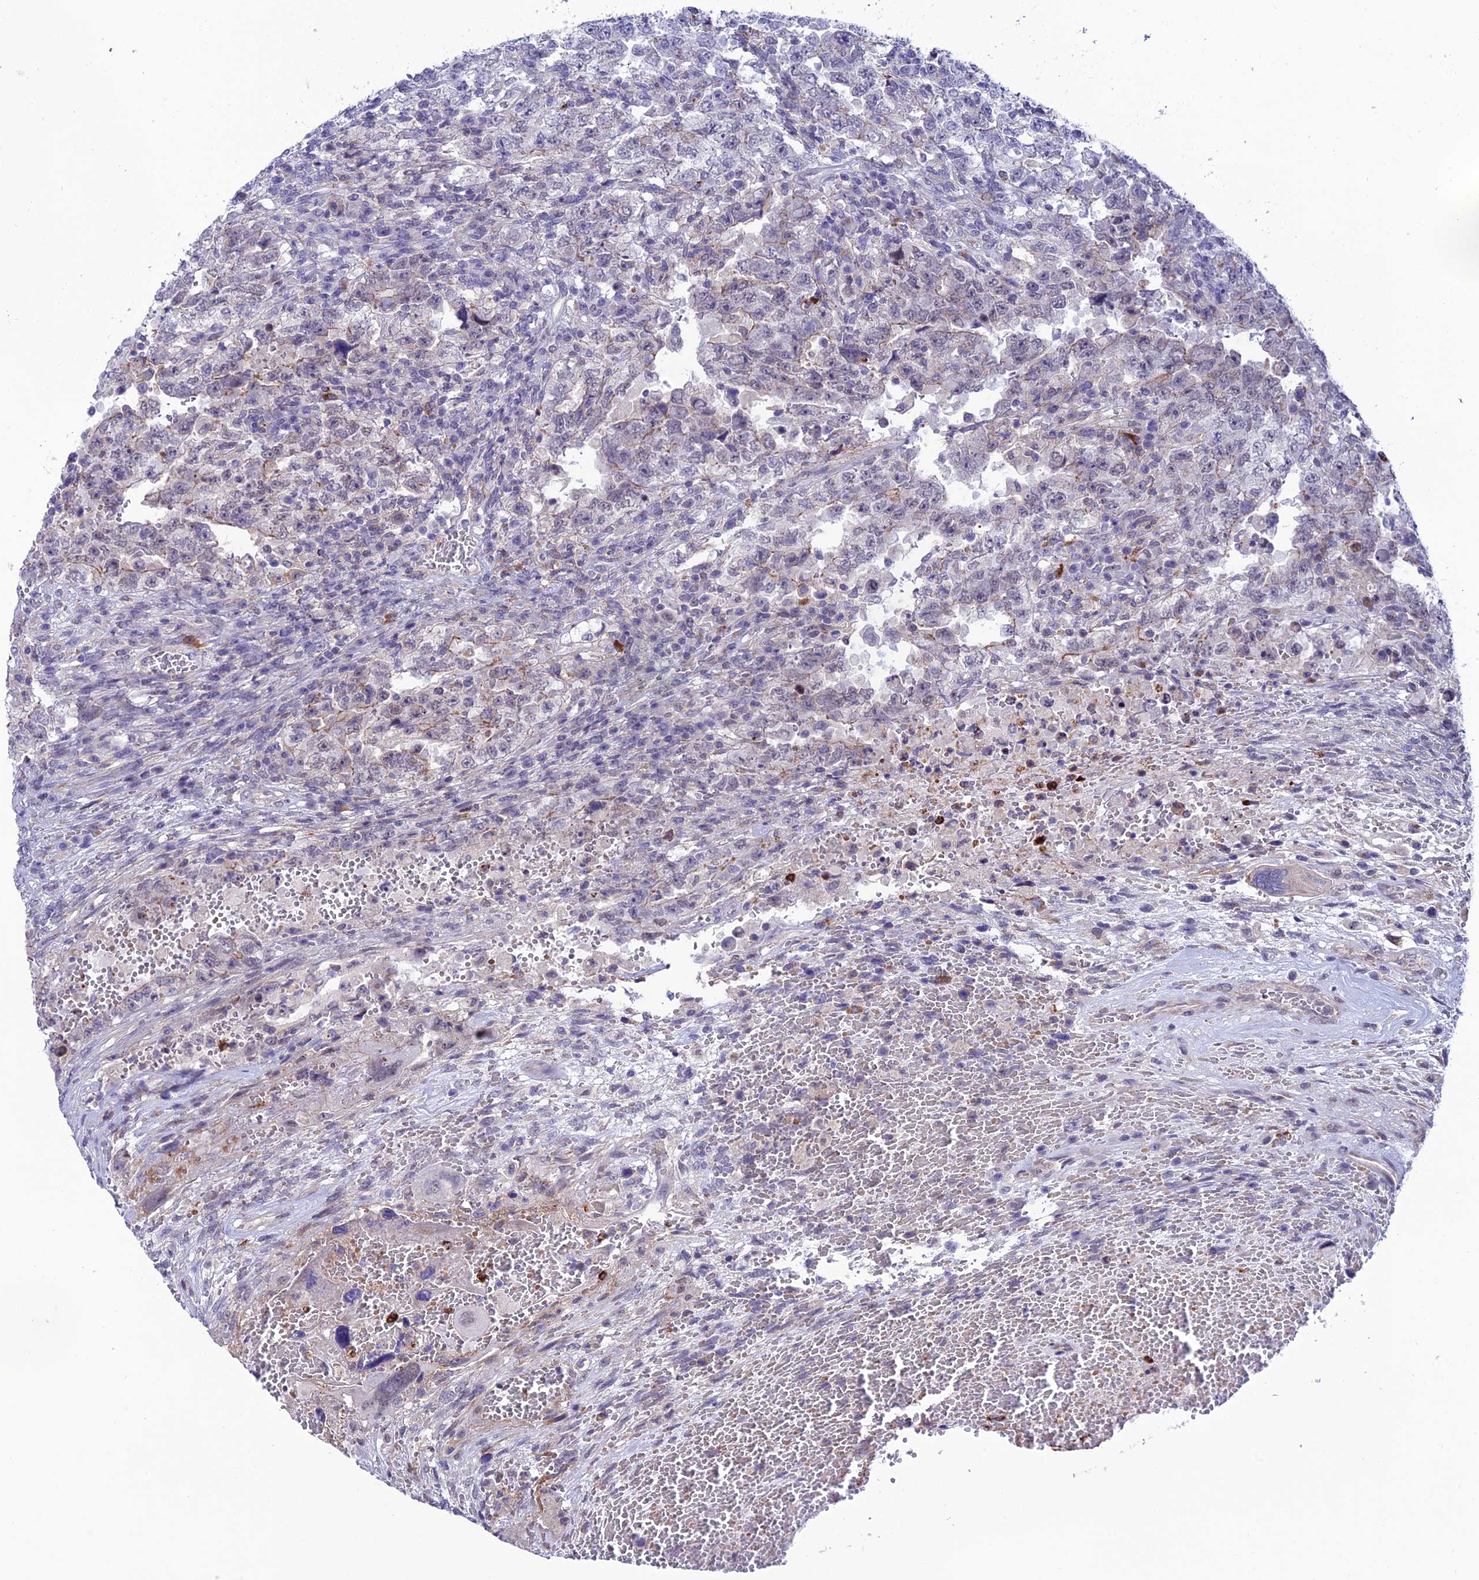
{"staining": {"intensity": "weak", "quantity": "<25%", "location": "cytoplasmic/membranous"}, "tissue": "testis cancer", "cell_type": "Tumor cells", "image_type": "cancer", "snomed": [{"axis": "morphology", "description": "Carcinoma, Embryonal, NOS"}, {"axis": "topography", "description": "Testis"}], "caption": "This photomicrograph is of testis cancer stained with immunohistochemistry (IHC) to label a protein in brown with the nuclei are counter-stained blue. There is no staining in tumor cells.", "gene": "COL6A6", "patient": {"sex": "male", "age": 26}}